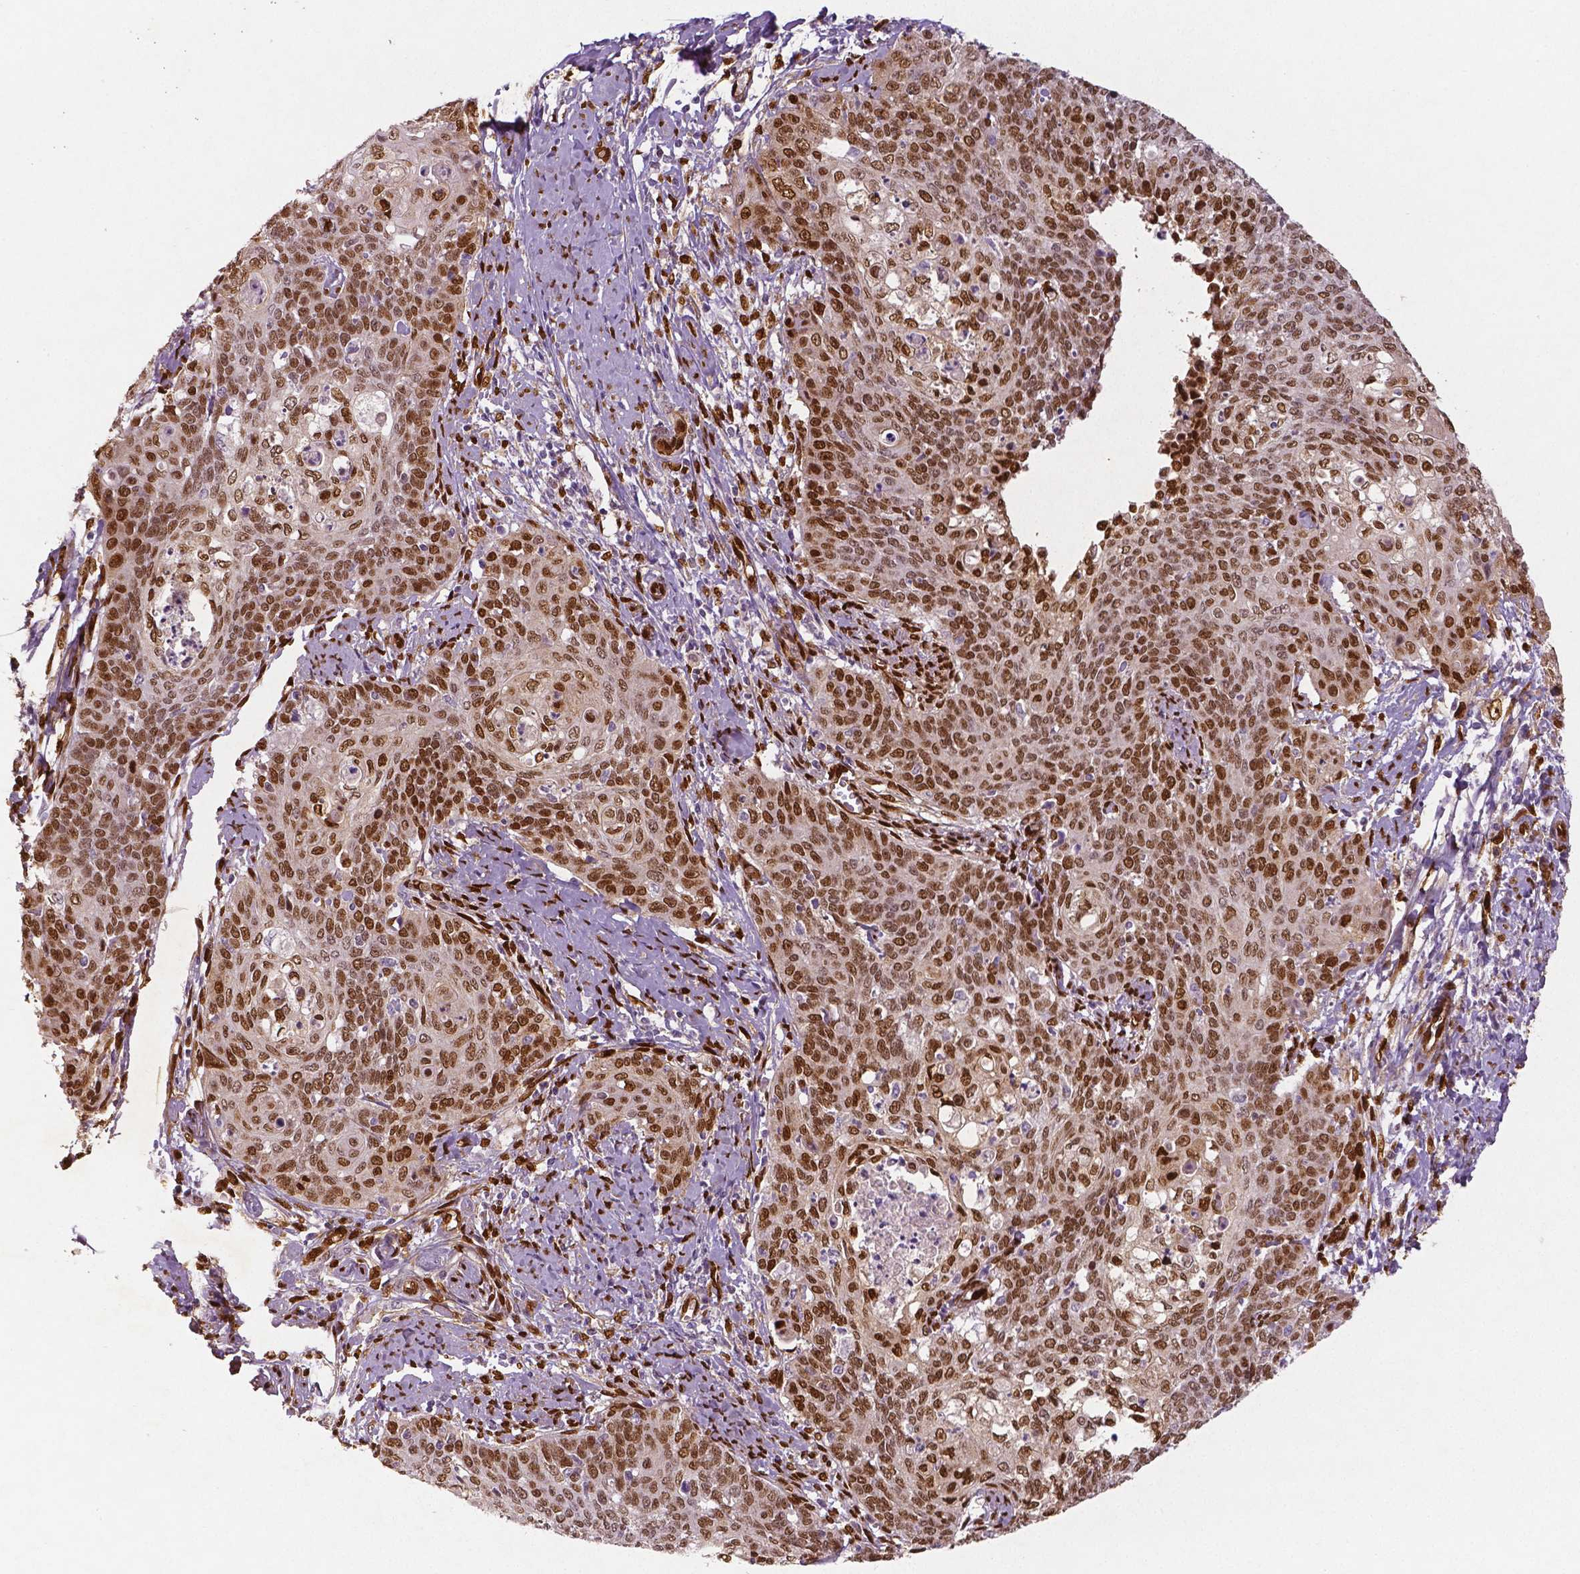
{"staining": {"intensity": "moderate", "quantity": ">75%", "location": "cytoplasmic/membranous,nuclear"}, "tissue": "cervical cancer", "cell_type": "Tumor cells", "image_type": "cancer", "snomed": [{"axis": "morphology", "description": "Normal tissue, NOS"}, {"axis": "morphology", "description": "Squamous cell carcinoma, NOS"}, {"axis": "topography", "description": "Cervix"}], "caption": "Approximately >75% of tumor cells in human cervical cancer show moderate cytoplasmic/membranous and nuclear protein staining as visualized by brown immunohistochemical staining.", "gene": "WWTR1", "patient": {"sex": "female", "age": 39}}